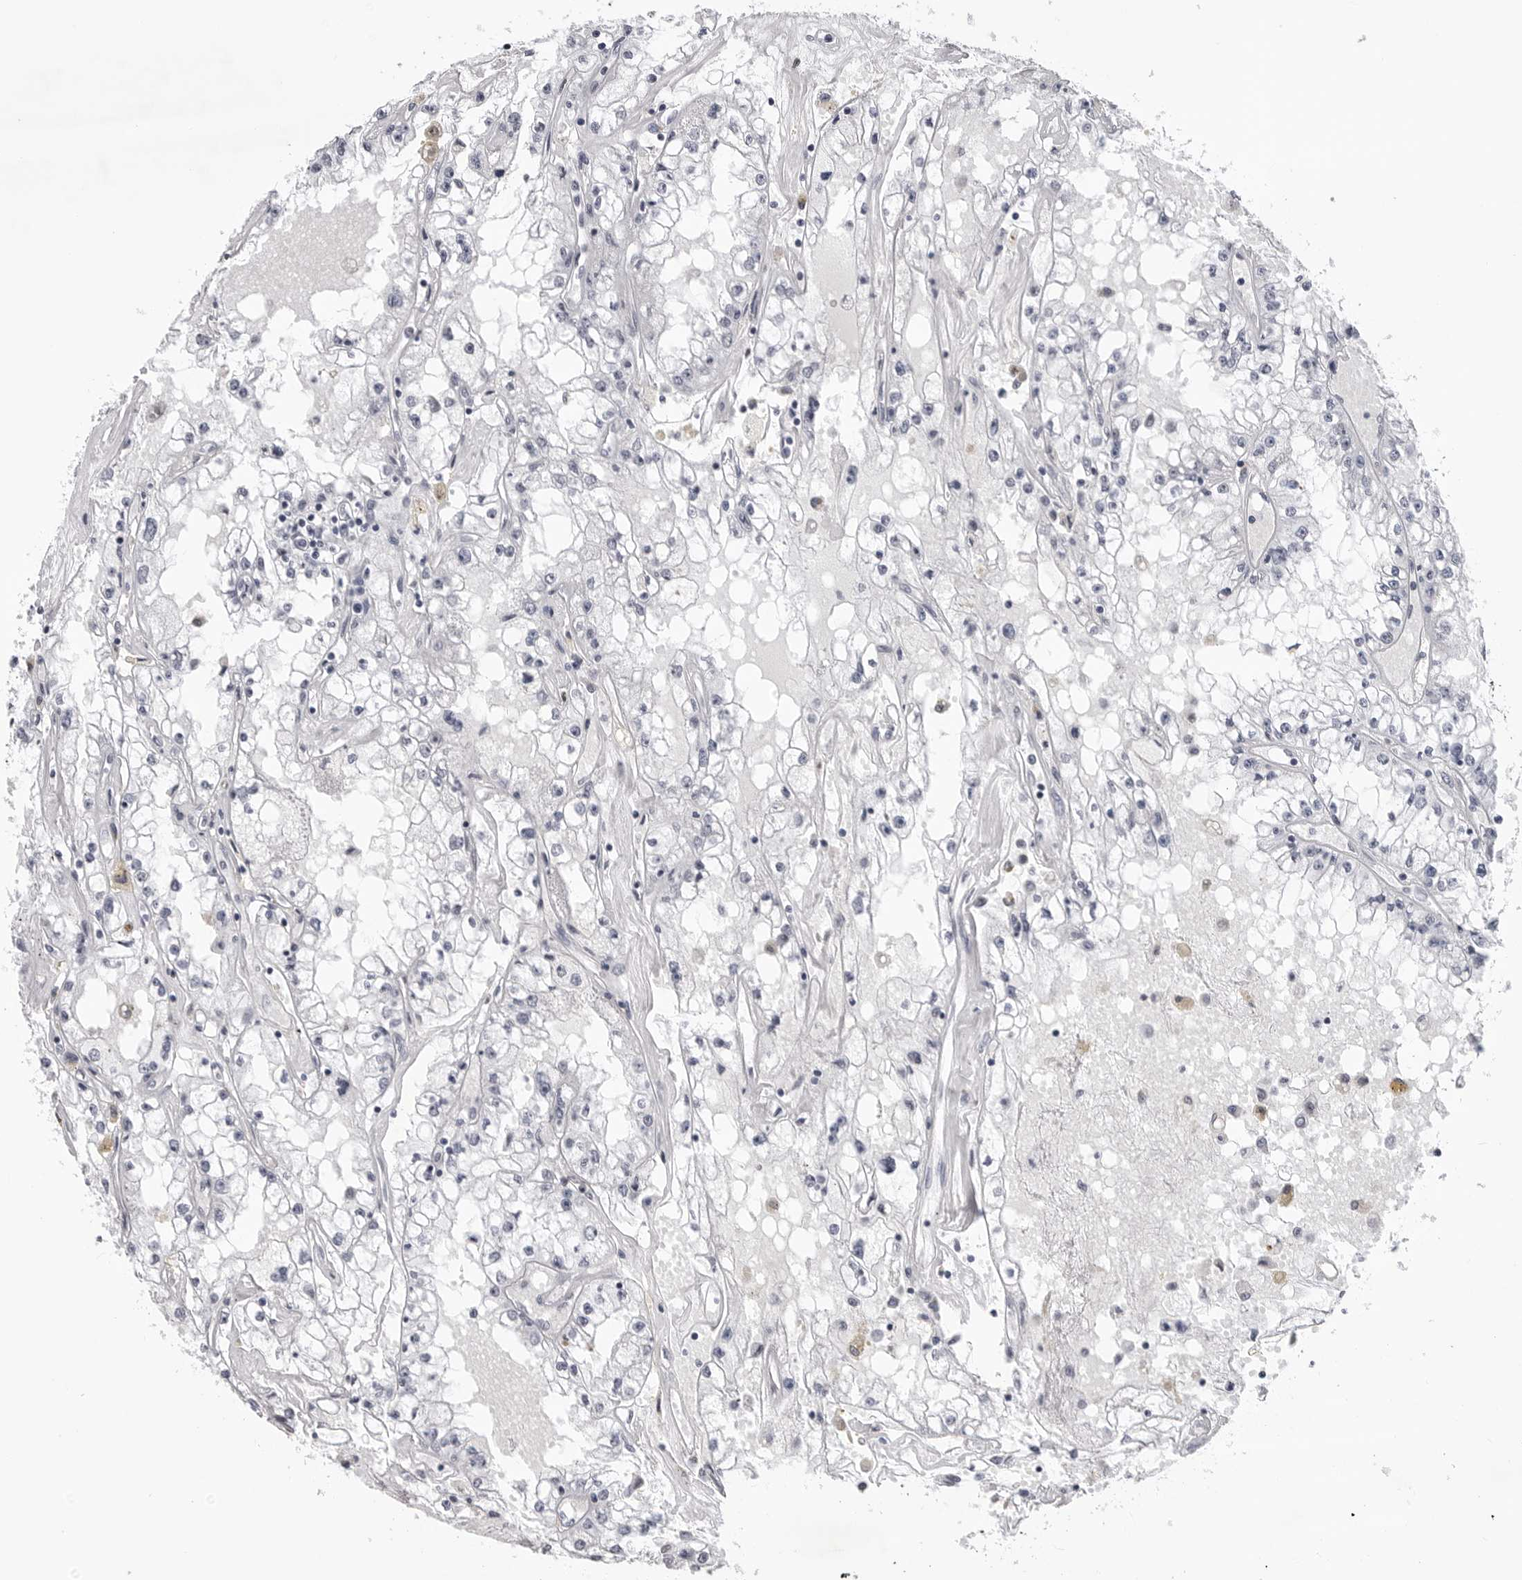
{"staining": {"intensity": "negative", "quantity": "none", "location": "none"}, "tissue": "renal cancer", "cell_type": "Tumor cells", "image_type": "cancer", "snomed": [{"axis": "morphology", "description": "Adenocarcinoma, NOS"}, {"axis": "topography", "description": "Kidney"}], "caption": "Tumor cells are negative for protein expression in human renal adenocarcinoma.", "gene": "SF3B4", "patient": {"sex": "male", "age": 56}}